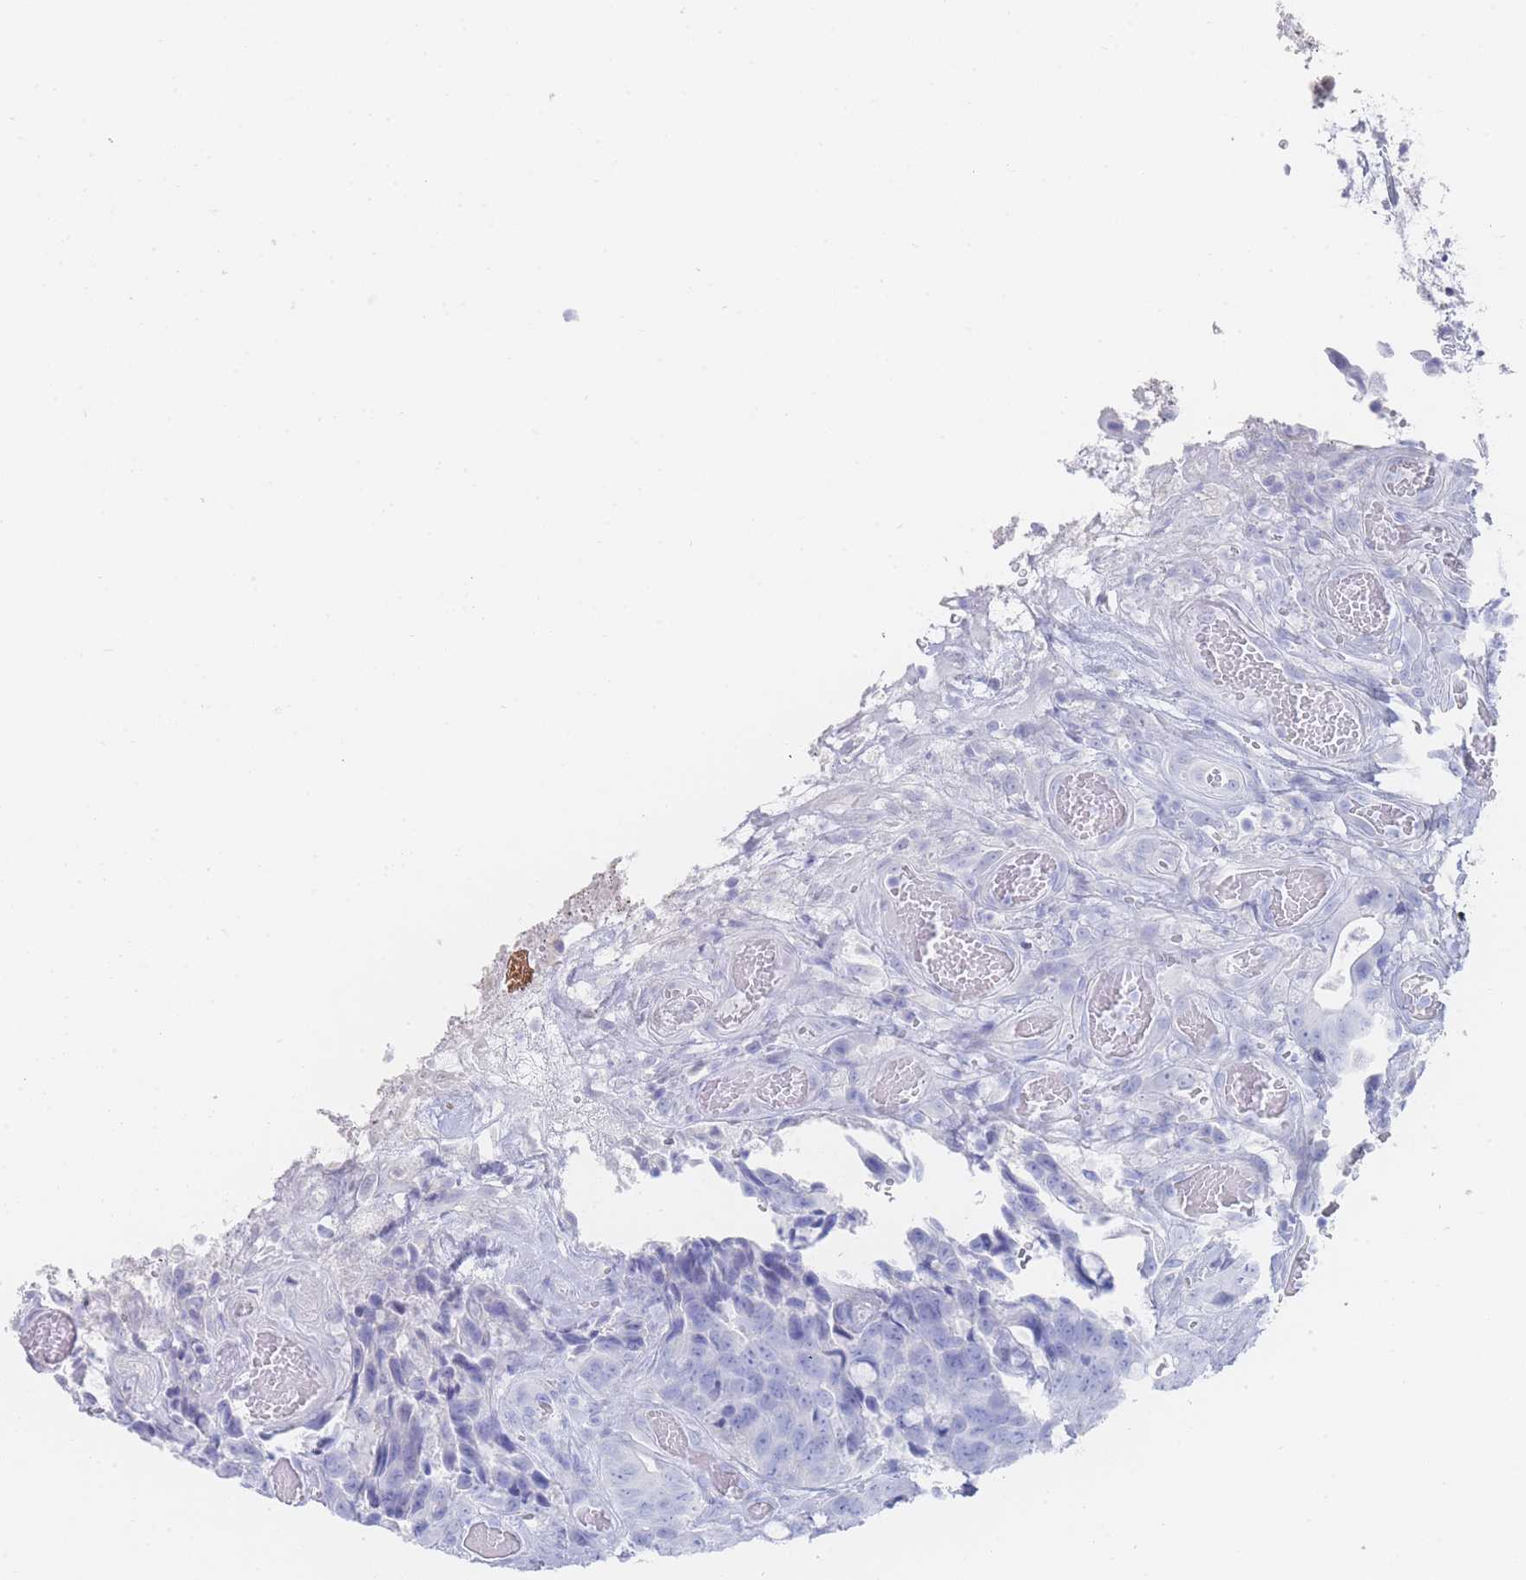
{"staining": {"intensity": "negative", "quantity": "none", "location": "none"}, "tissue": "colorectal cancer", "cell_type": "Tumor cells", "image_type": "cancer", "snomed": [{"axis": "morphology", "description": "Adenocarcinoma, NOS"}, {"axis": "topography", "description": "Colon"}], "caption": "DAB (3,3'-diaminobenzidine) immunohistochemical staining of human adenocarcinoma (colorectal) reveals no significant positivity in tumor cells.", "gene": "LRRC37A", "patient": {"sex": "female", "age": 82}}